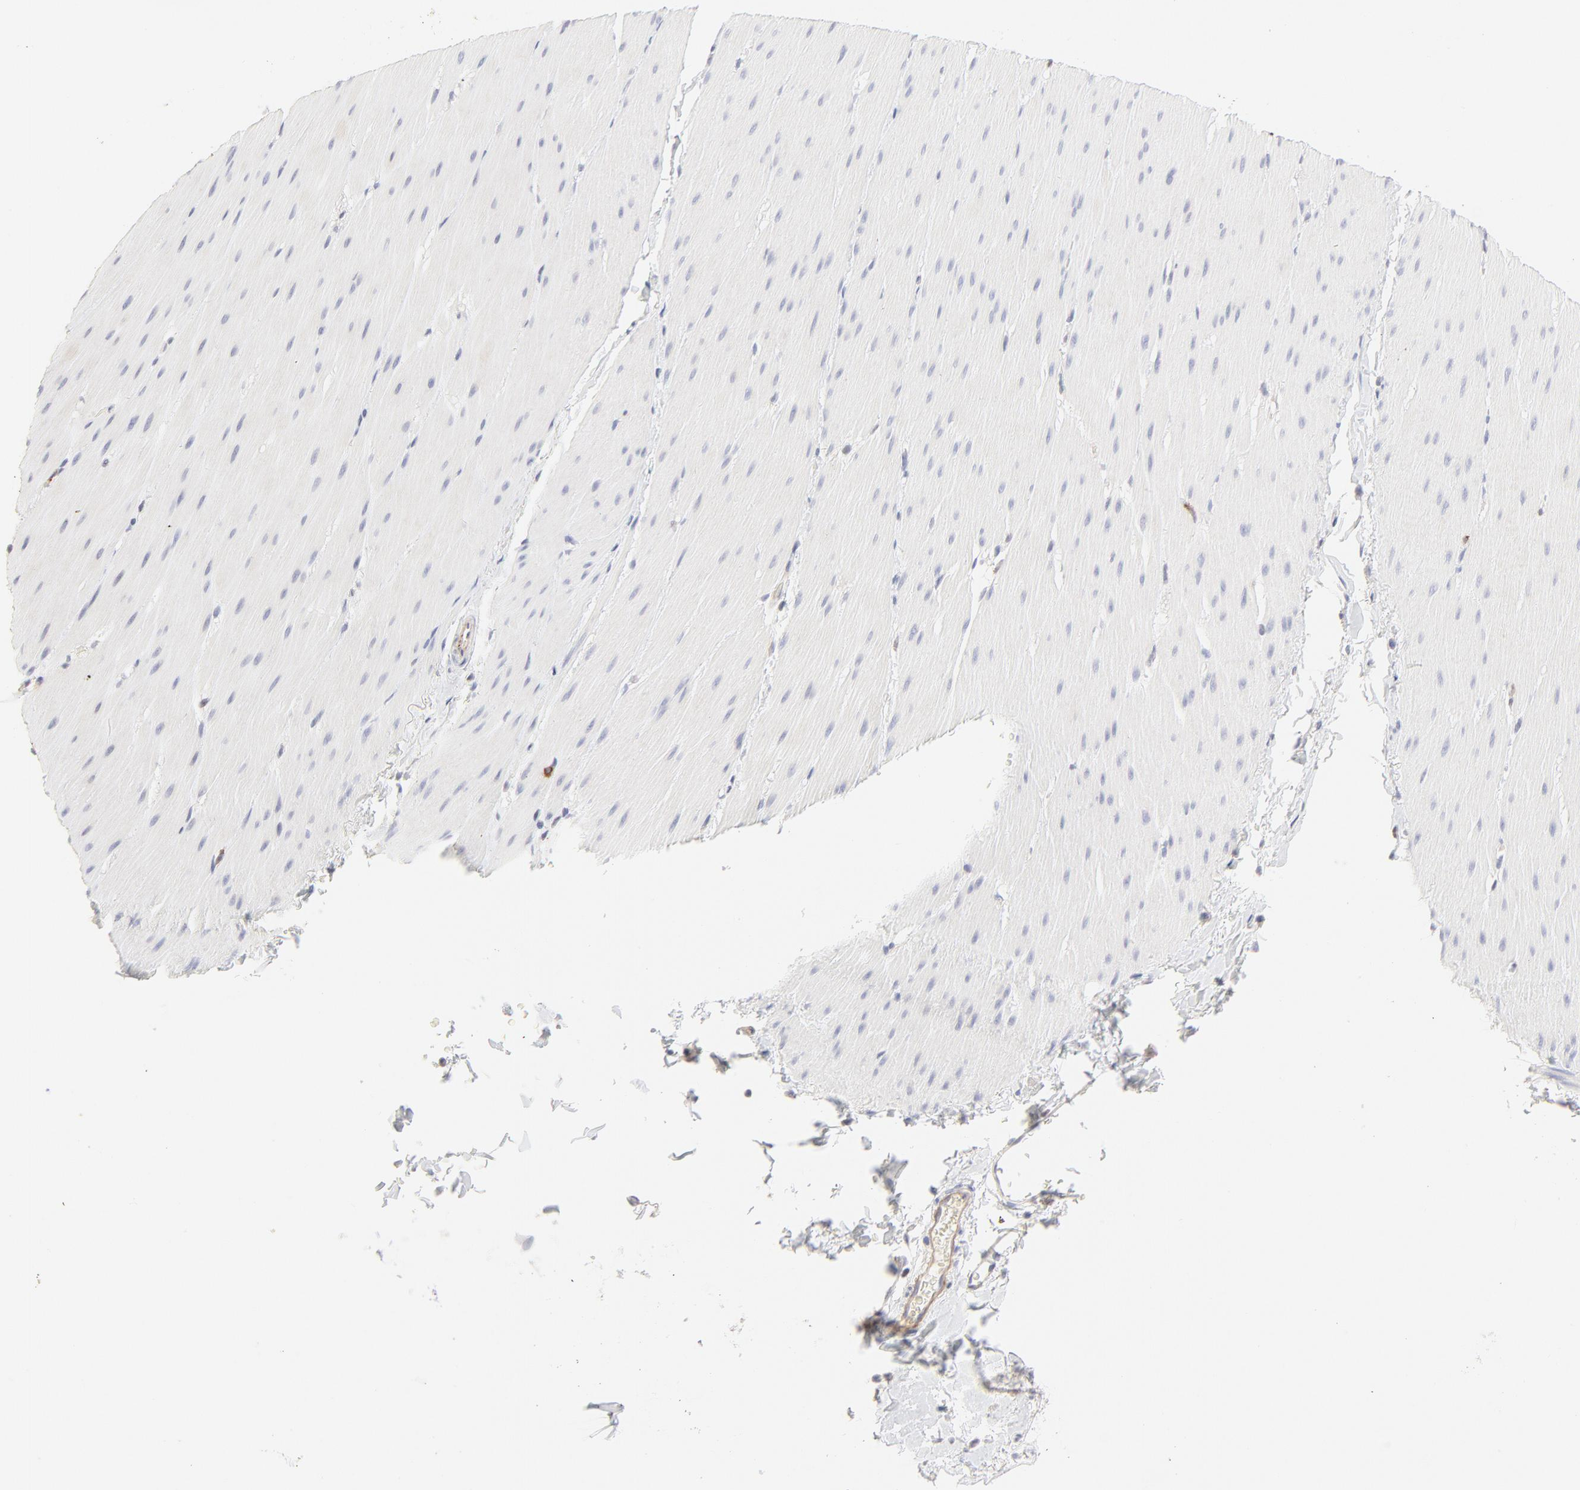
{"staining": {"intensity": "negative", "quantity": "none", "location": "none"}, "tissue": "smooth muscle", "cell_type": "Smooth muscle cells", "image_type": "normal", "snomed": [{"axis": "morphology", "description": "Normal tissue, NOS"}, {"axis": "topography", "description": "Smooth muscle"}, {"axis": "topography", "description": "Colon"}], "caption": "High power microscopy photomicrograph of an immunohistochemistry micrograph of normal smooth muscle, revealing no significant staining in smooth muscle cells. The staining is performed using DAB brown chromogen with nuclei counter-stained in using hematoxylin.", "gene": "ELF3", "patient": {"sex": "male", "age": 67}}